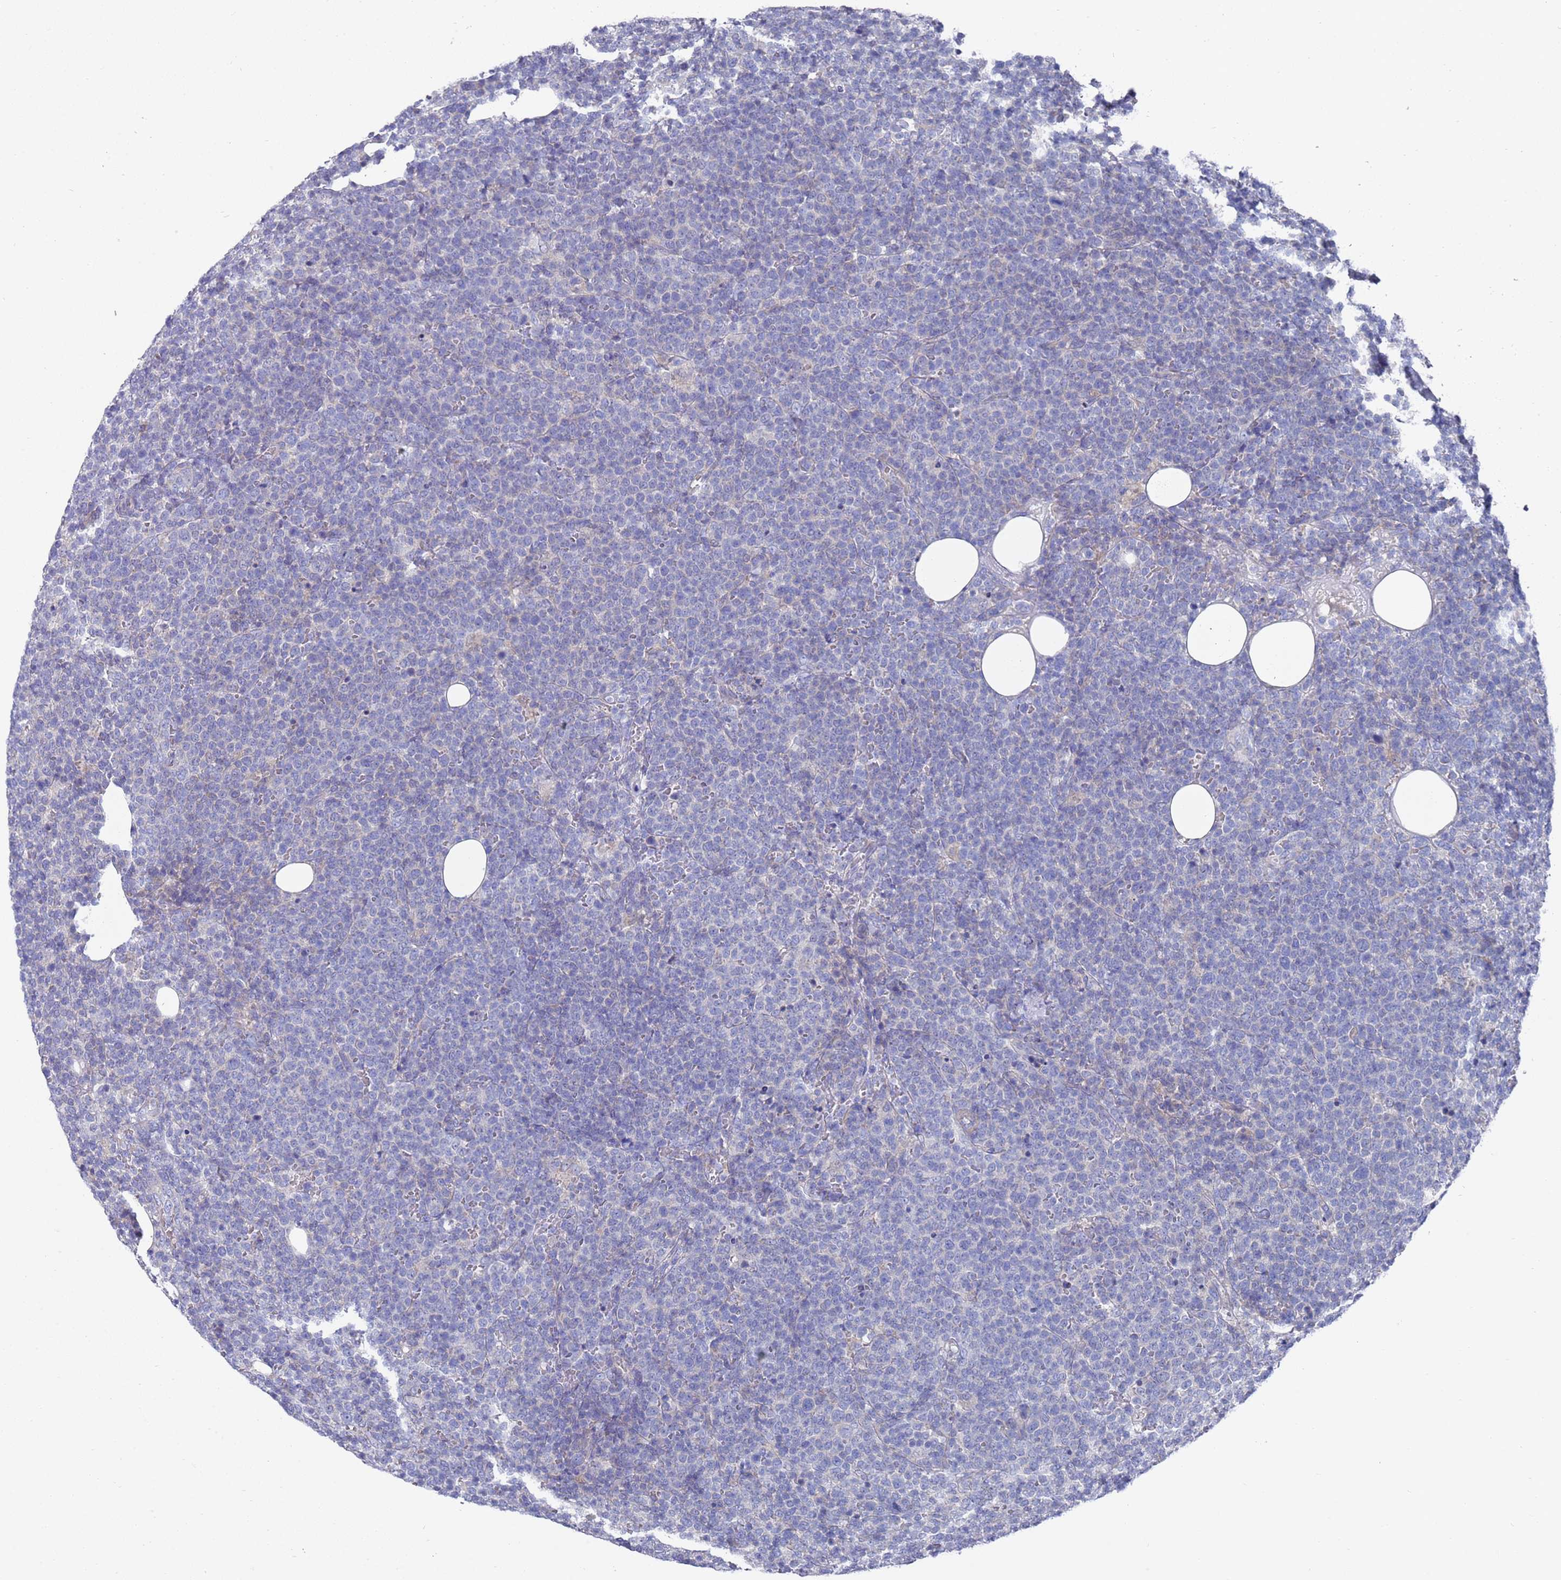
{"staining": {"intensity": "negative", "quantity": "none", "location": "none"}, "tissue": "lymphoma", "cell_type": "Tumor cells", "image_type": "cancer", "snomed": [{"axis": "morphology", "description": "Malignant lymphoma, non-Hodgkin's type, High grade"}, {"axis": "topography", "description": "Lymph node"}], "caption": "An immunohistochemistry photomicrograph of lymphoma is shown. There is no staining in tumor cells of lymphoma. (Brightfield microscopy of DAB (3,3'-diaminobenzidine) immunohistochemistry (IHC) at high magnification).", "gene": "SCAPER", "patient": {"sex": "male", "age": 61}}